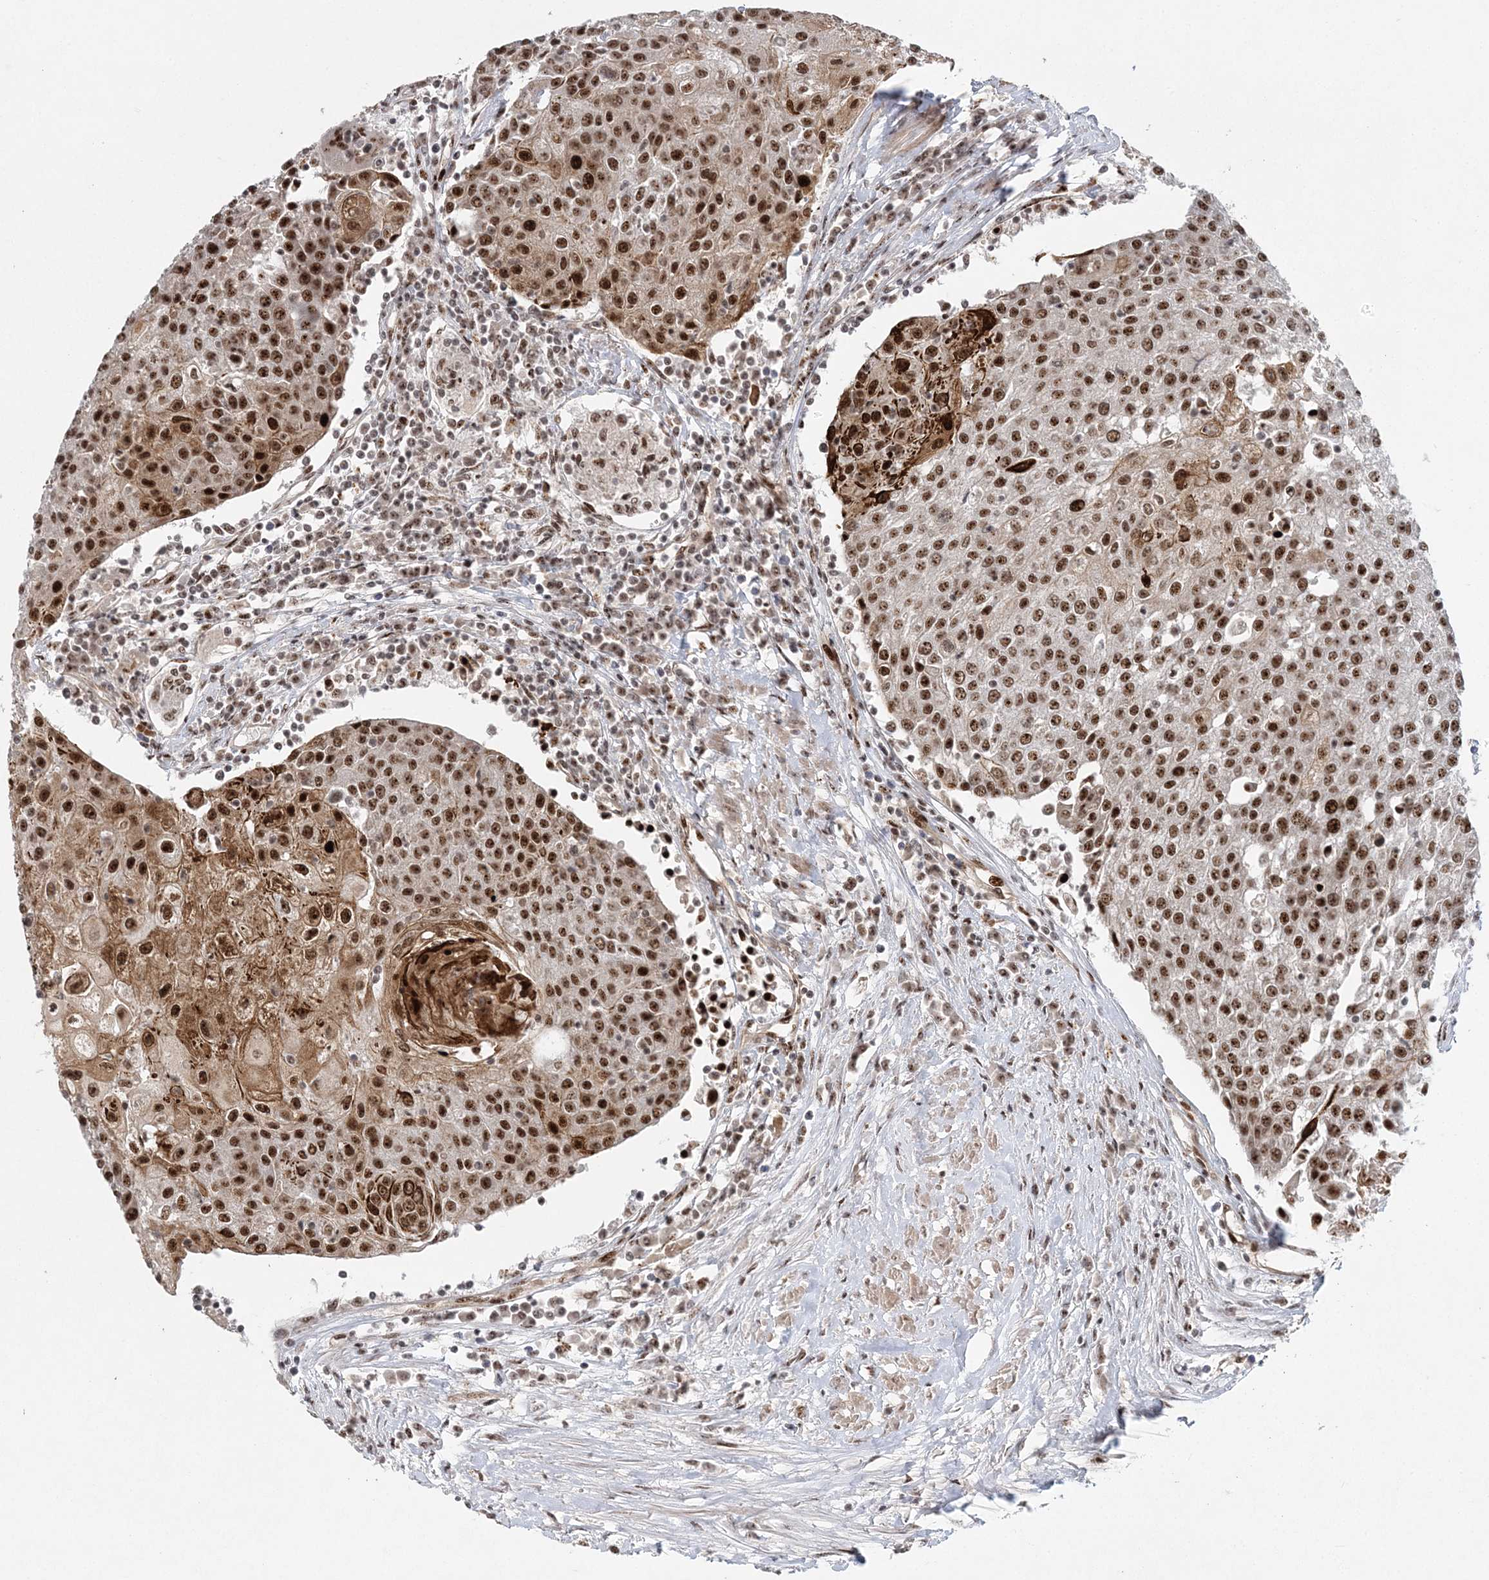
{"staining": {"intensity": "strong", "quantity": ">75%", "location": "nuclear"}, "tissue": "urothelial cancer", "cell_type": "Tumor cells", "image_type": "cancer", "snomed": [{"axis": "morphology", "description": "Urothelial carcinoma, High grade"}, {"axis": "topography", "description": "Urinary bladder"}], "caption": "An image of high-grade urothelial carcinoma stained for a protein exhibits strong nuclear brown staining in tumor cells.", "gene": "CWC22", "patient": {"sex": "female", "age": 85}}